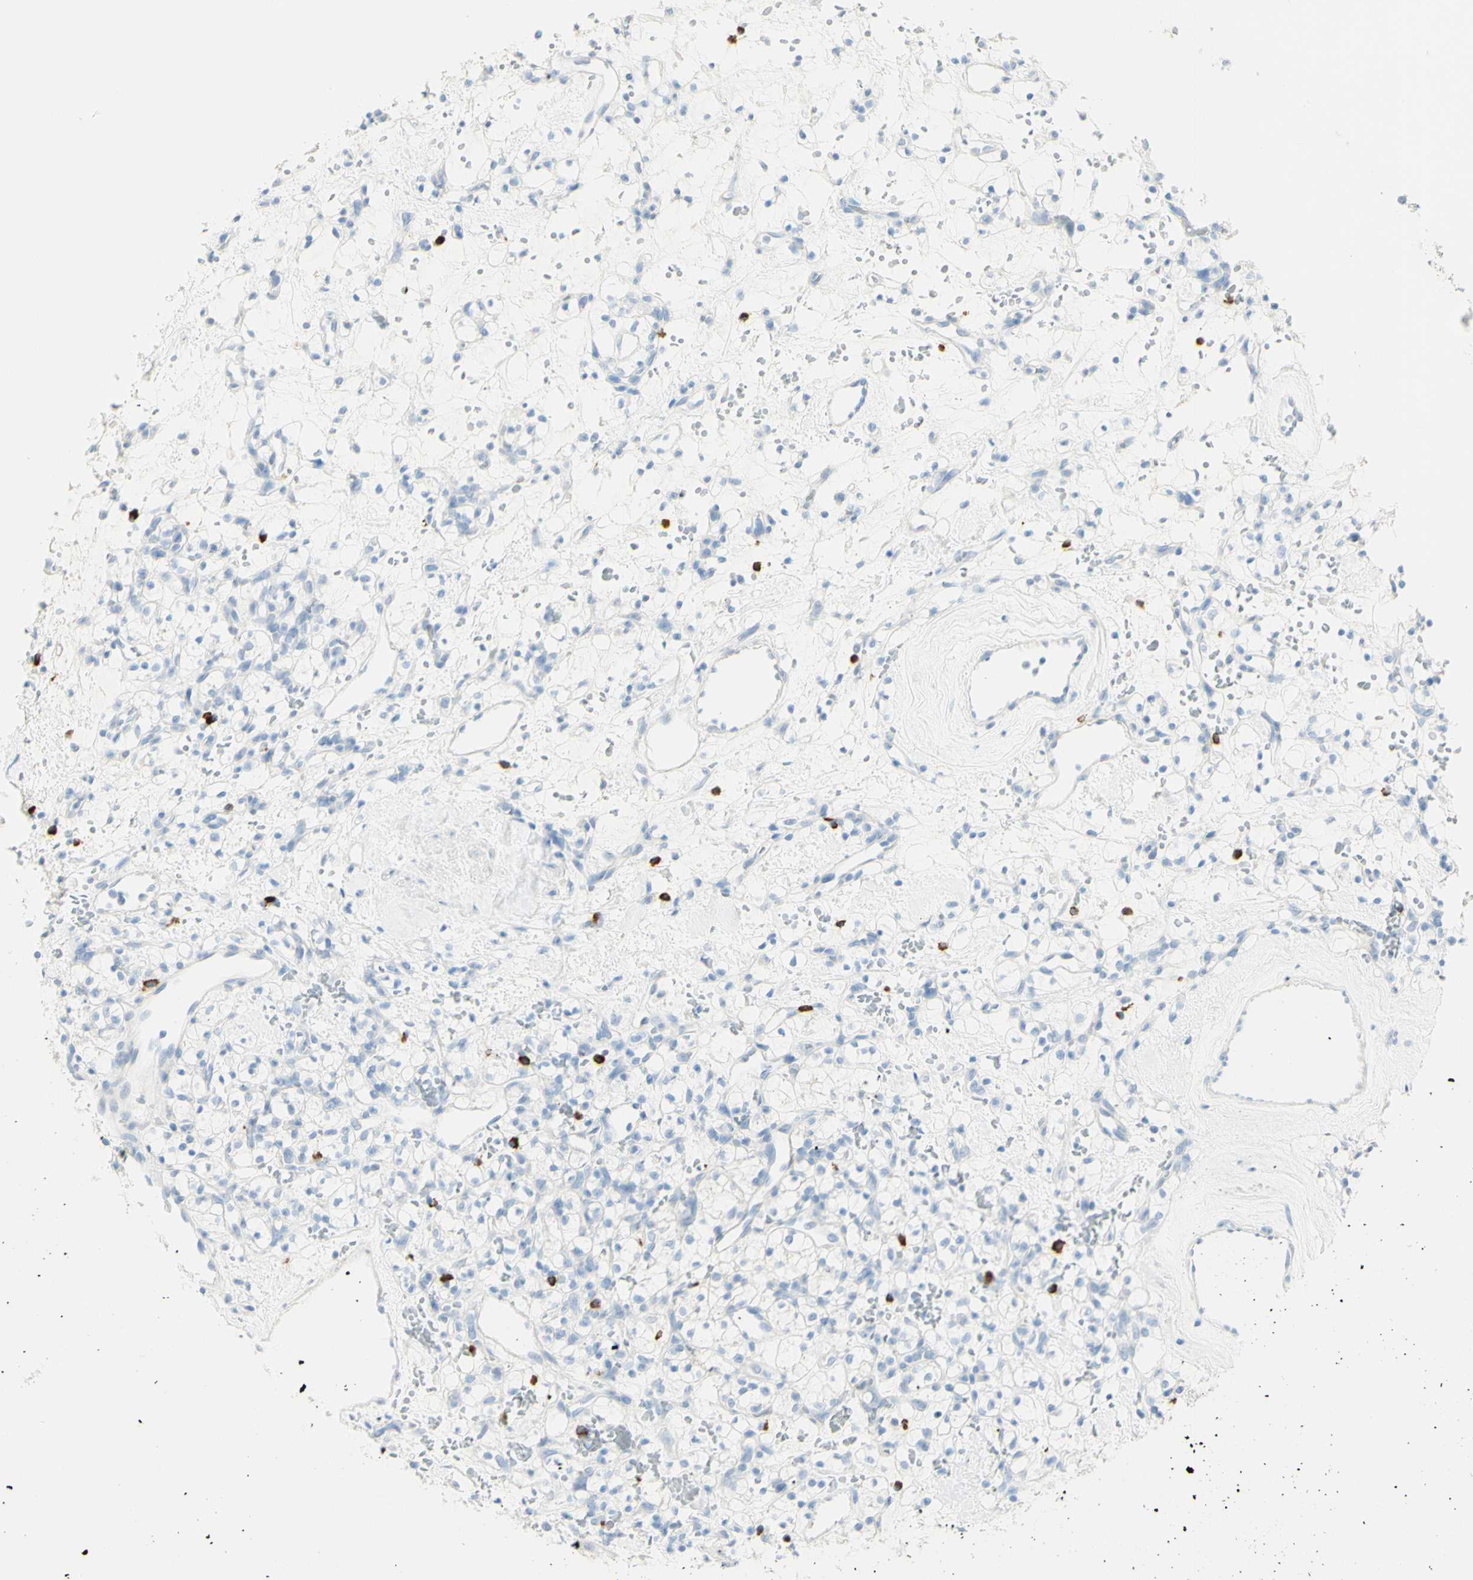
{"staining": {"intensity": "negative", "quantity": "none", "location": "none"}, "tissue": "renal cancer", "cell_type": "Tumor cells", "image_type": "cancer", "snomed": [{"axis": "morphology", "description": "Adenocarcinoma, NOS"}, {"axis": "topography", "description": "Kidney"}], "caption": "Immunohistochemistry (IHC) of renal adenocarcinoma displays no expression in tumor cells.", "gene": "LETM1", "patient": {"sex": "female", "age": 60}}